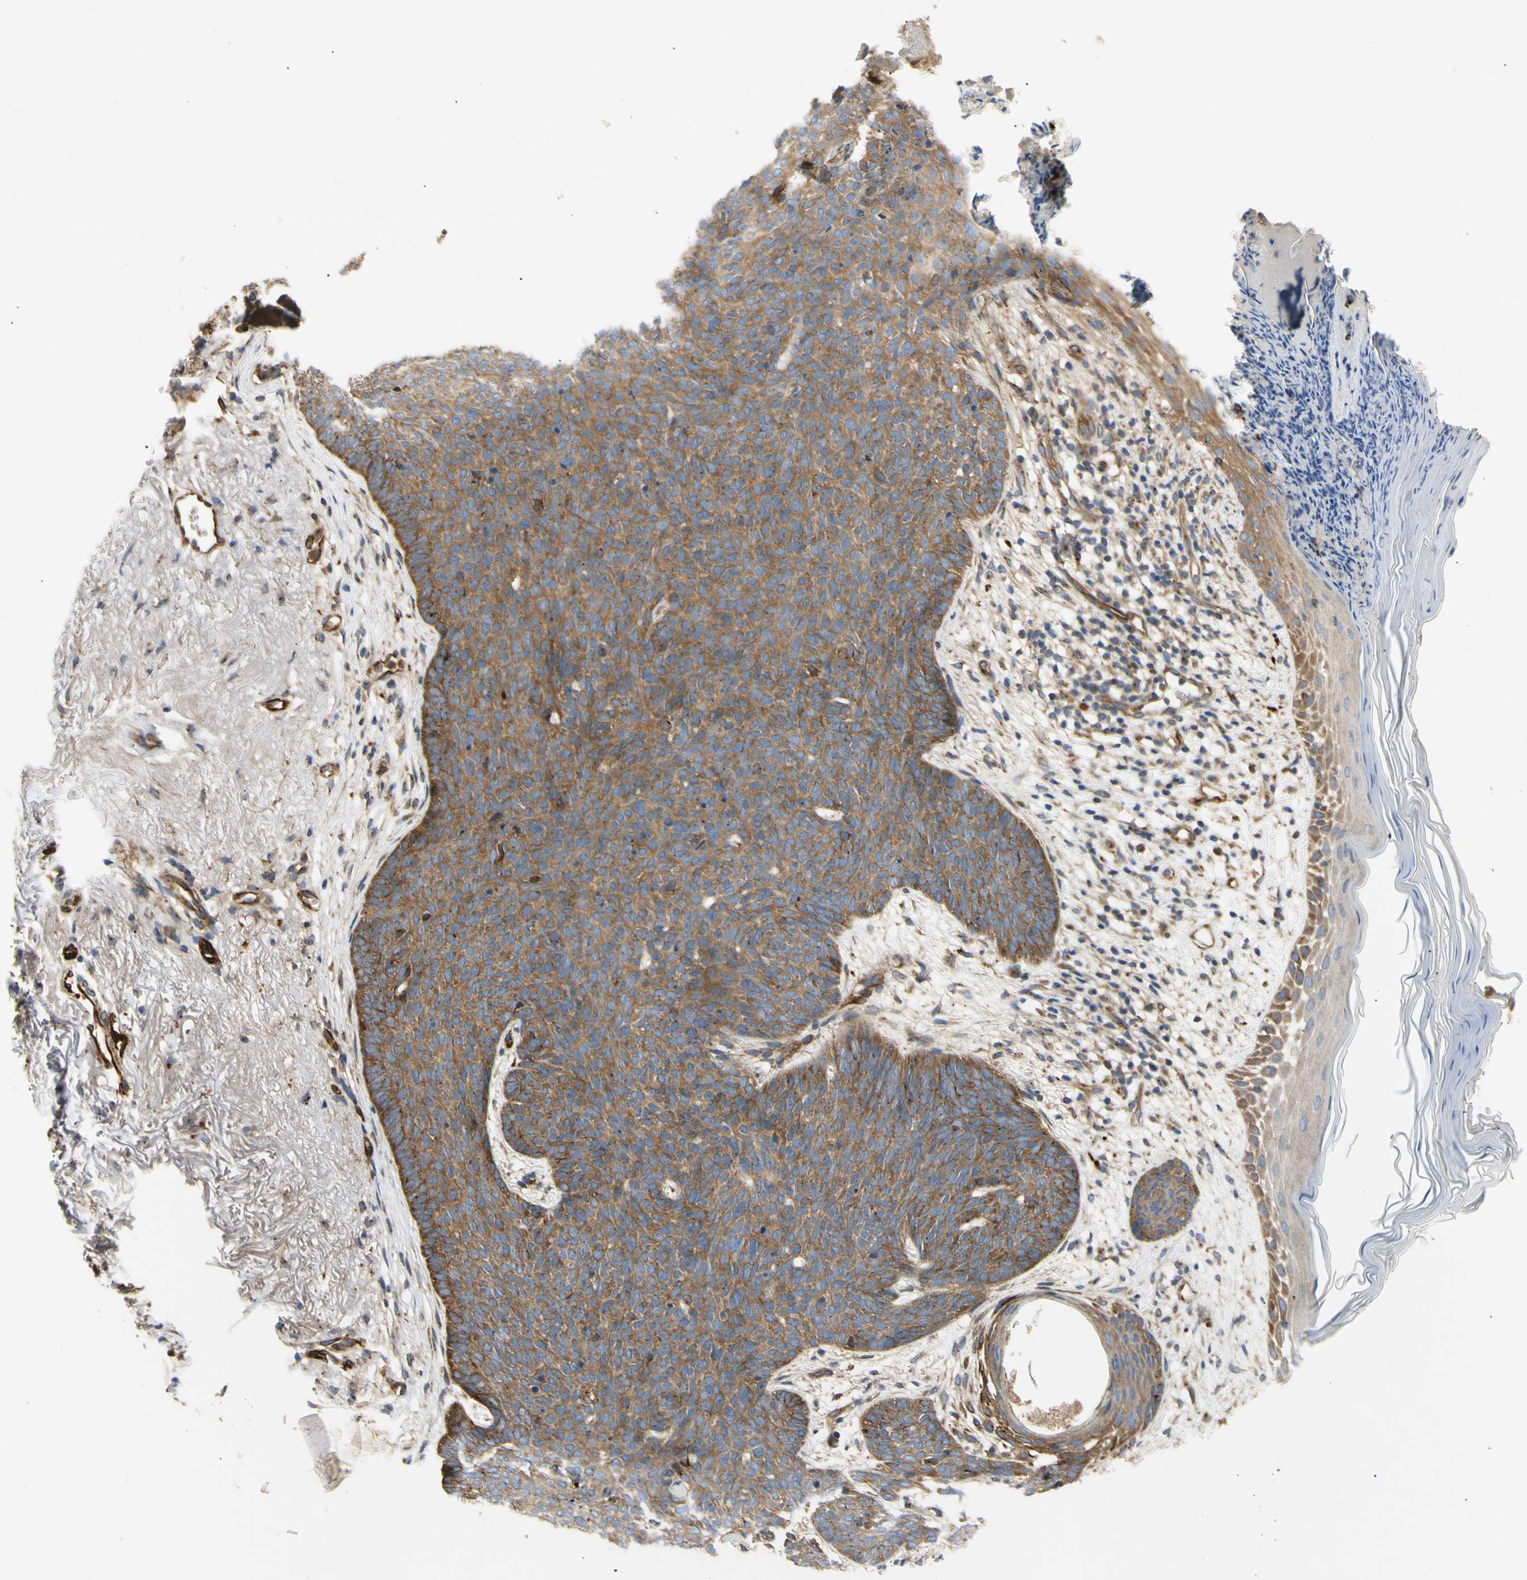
{"staining": {"intensity": "moderate", "quantity": ">75%", "location": "cytoplasmic/membranous"}, "tissue": "skin cancer", "cell_type": "Tumor cells", "image_type": "cancer", "snomed": [{"axis": "morphology", "description": "Normal tissue, NOS"}, {"axis": "morphology", "description": "Basal cell carcinoma"}, {"axis": "topography", "description": "Skin"}], "caption": "Moderate cytoplasmic/membranous protein positivity is appreciated in approximately >75% of tumor cells in skin cancer.", "gene": "TUBG2", "patient": {"sex": "female", "age": 70}}